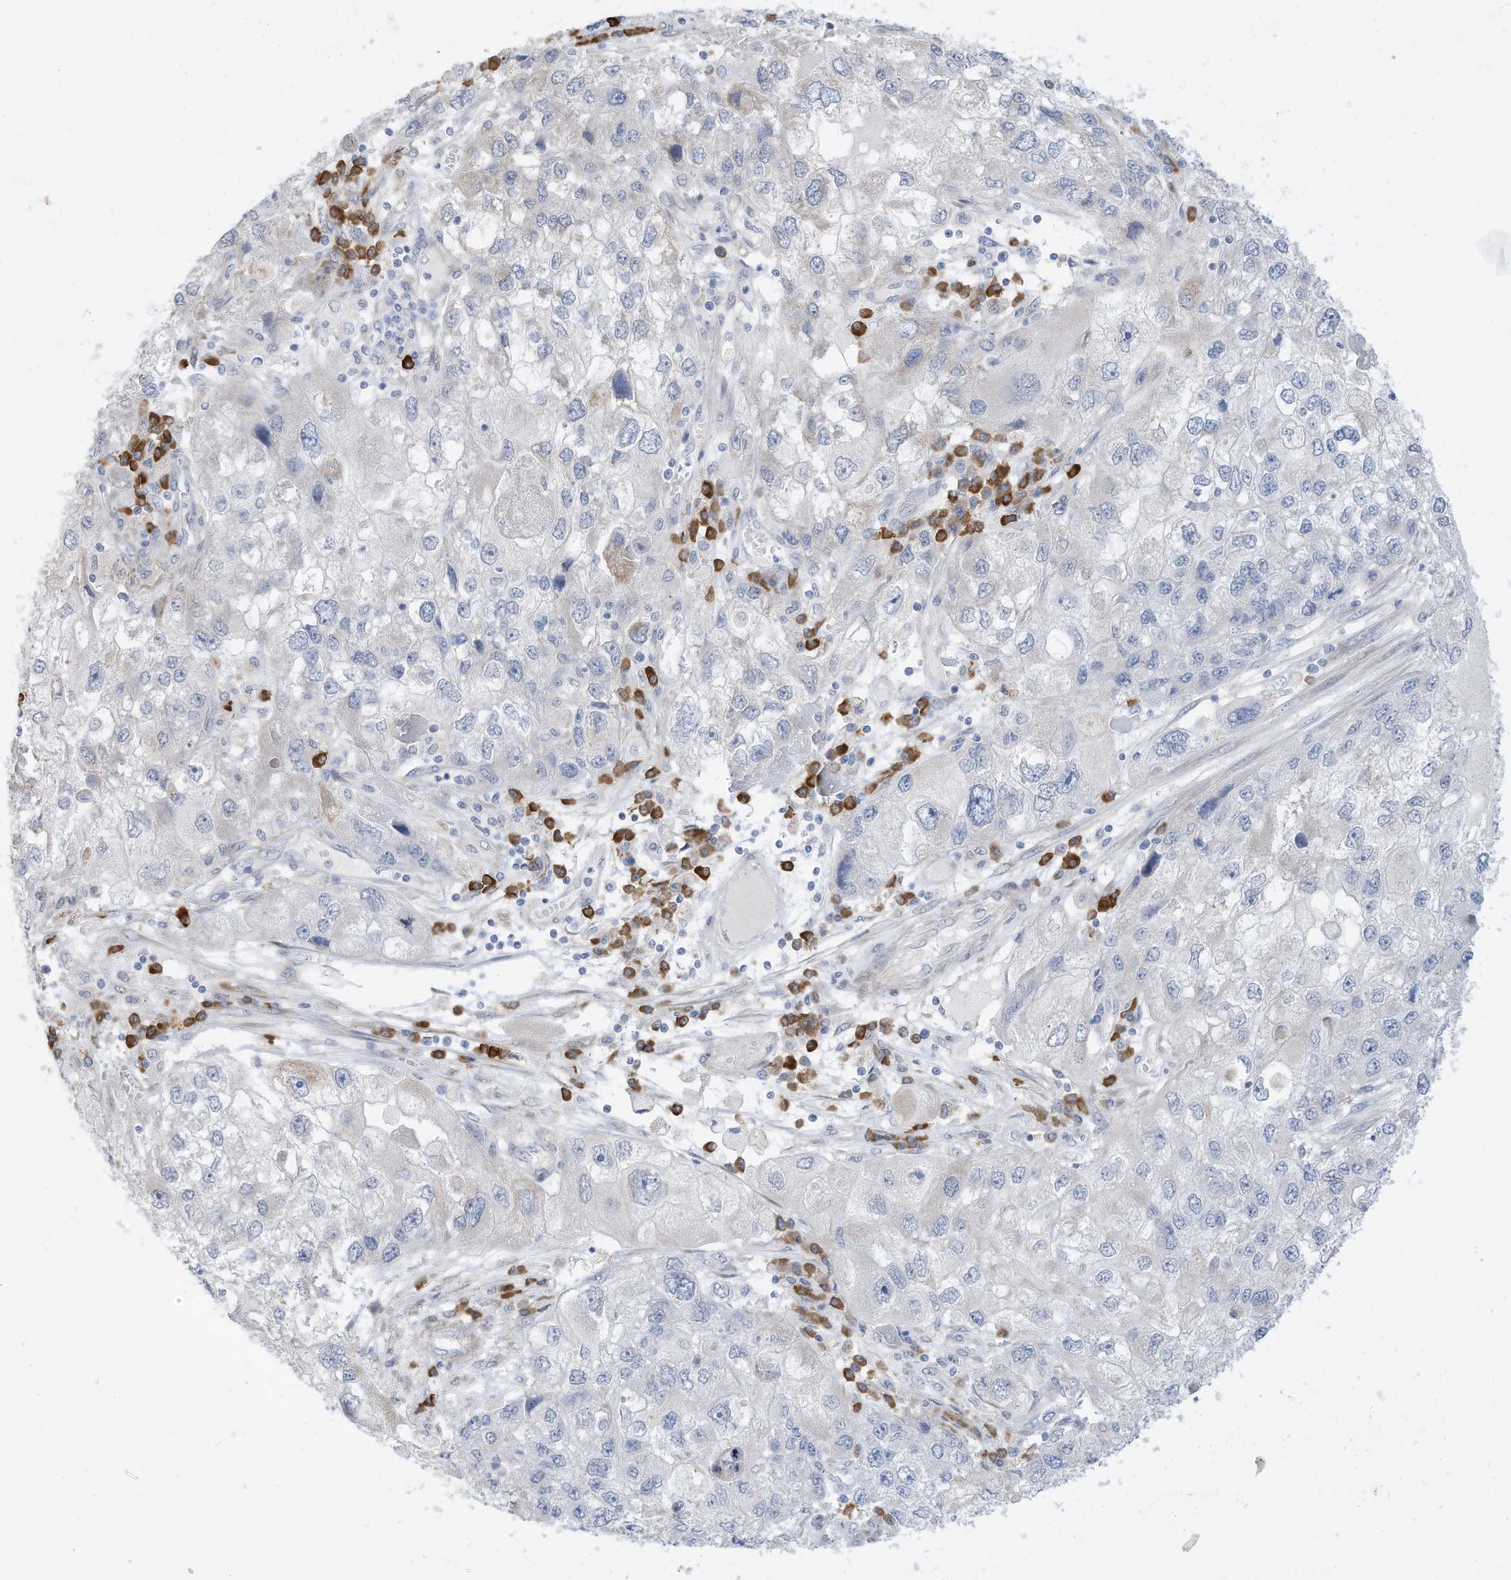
{"staining": {"intensity": "negative", "quantity": "none", "location": "none"}, "tissue": "endometrial cancer", "cell_type": "Tumor cells", "image_type": "cancer", "snomed": [{"axis": "morphology", "description": "Adenocarcinoma, NOS"}, {"axis": "topography", "description": "Endometrium"}], "caption": "Immunohistochemistry (IHC) of adenocarcinoma (endometrial) displays no staining in tumor cells.", "gene": "ZNF292", "patient": {"sex": "female", "age": 49}}